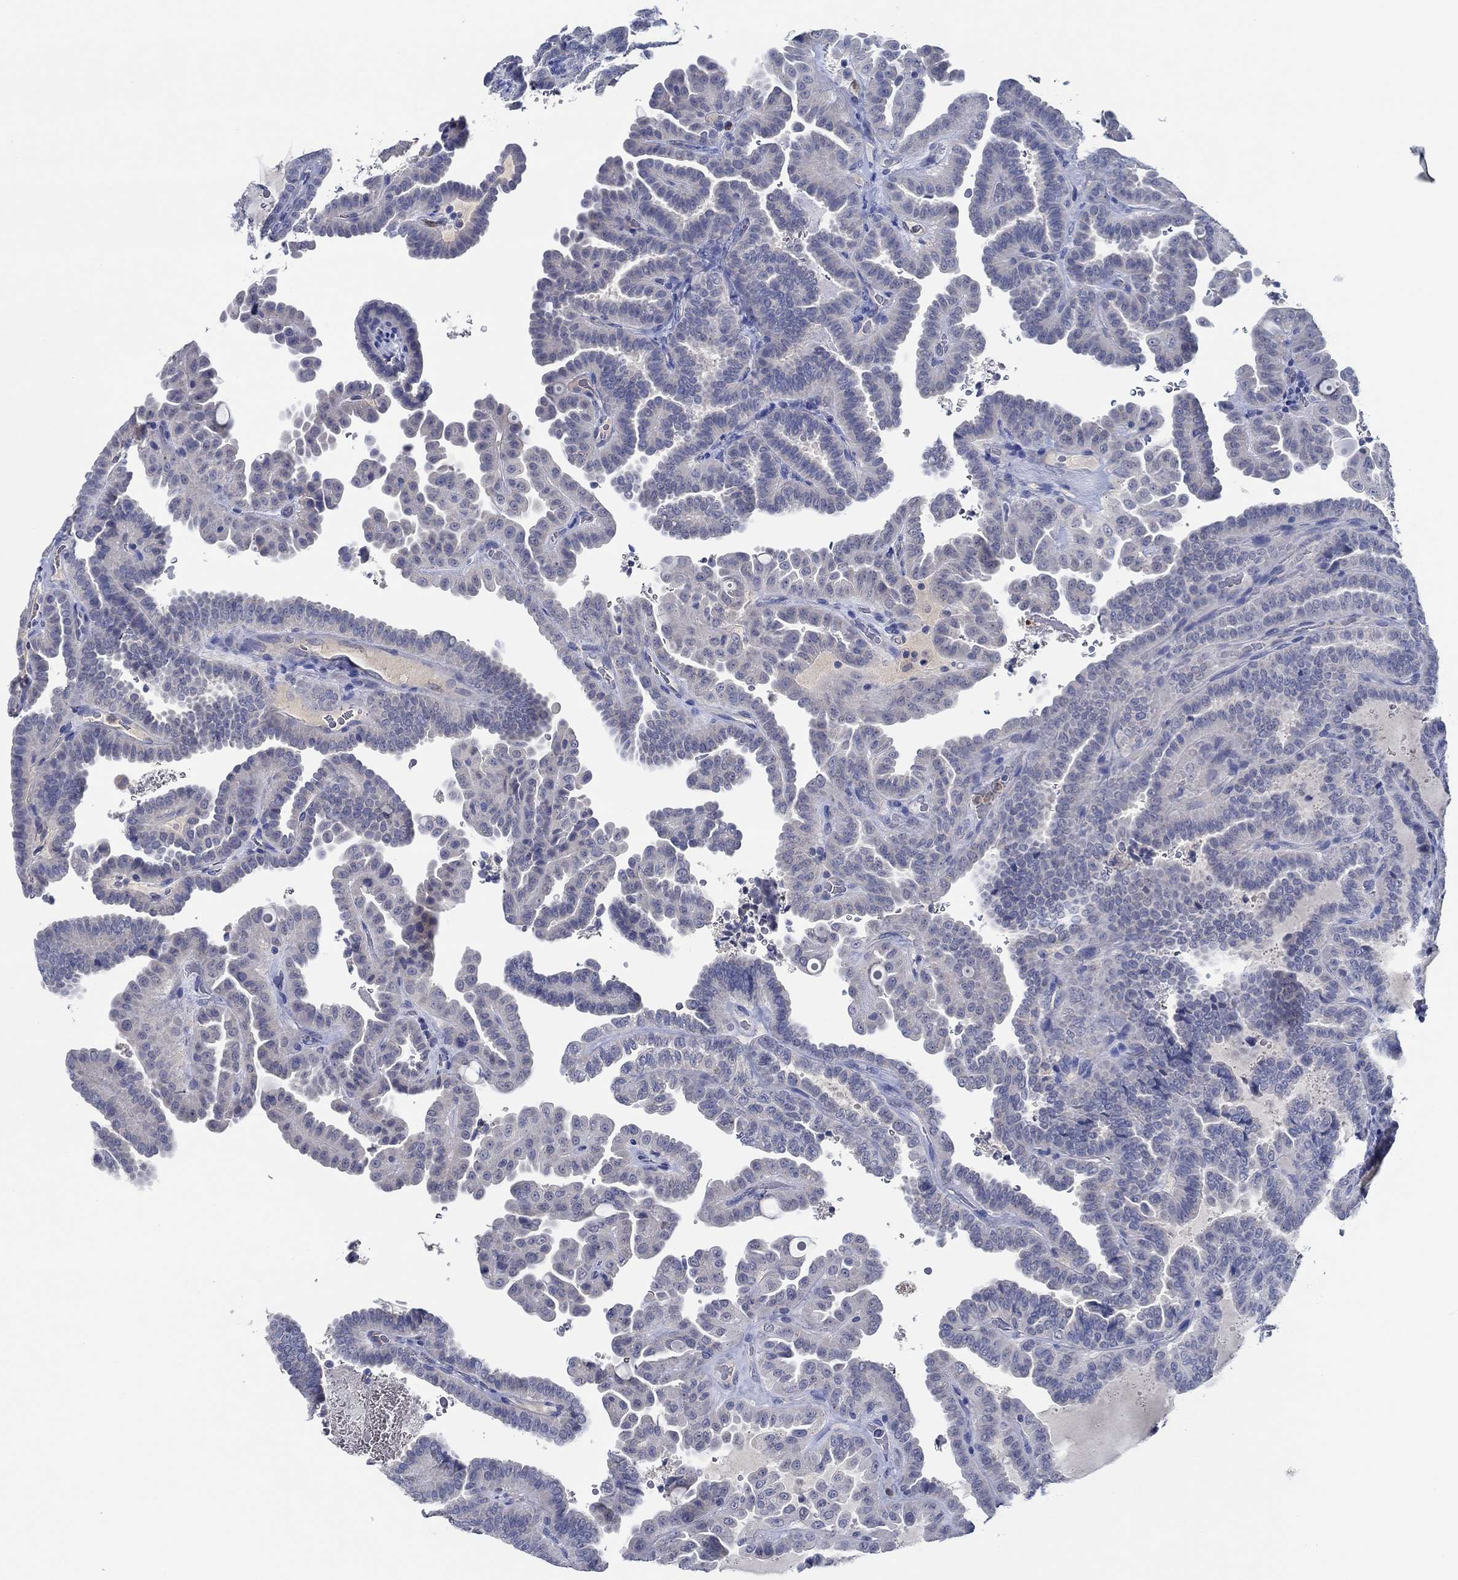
{"staining": {"intensity": "negative", "quantity": "none", "location": "none"}, "tissue": "thyroid cancer", "cell_type": "Tumor cells", "image_type": "cancer", "snomed": [{"axis": "morphology", "description": "Papillary adenocarcinoma, NOS"}, {"axis": "topography", "description": "Thyroid gland"}], "caption": "A histopathology image of human thyroid cancer is negative for staining in tumor cells.", "gene": "CPM", "patient": {"sex": "female", "age": 39}}